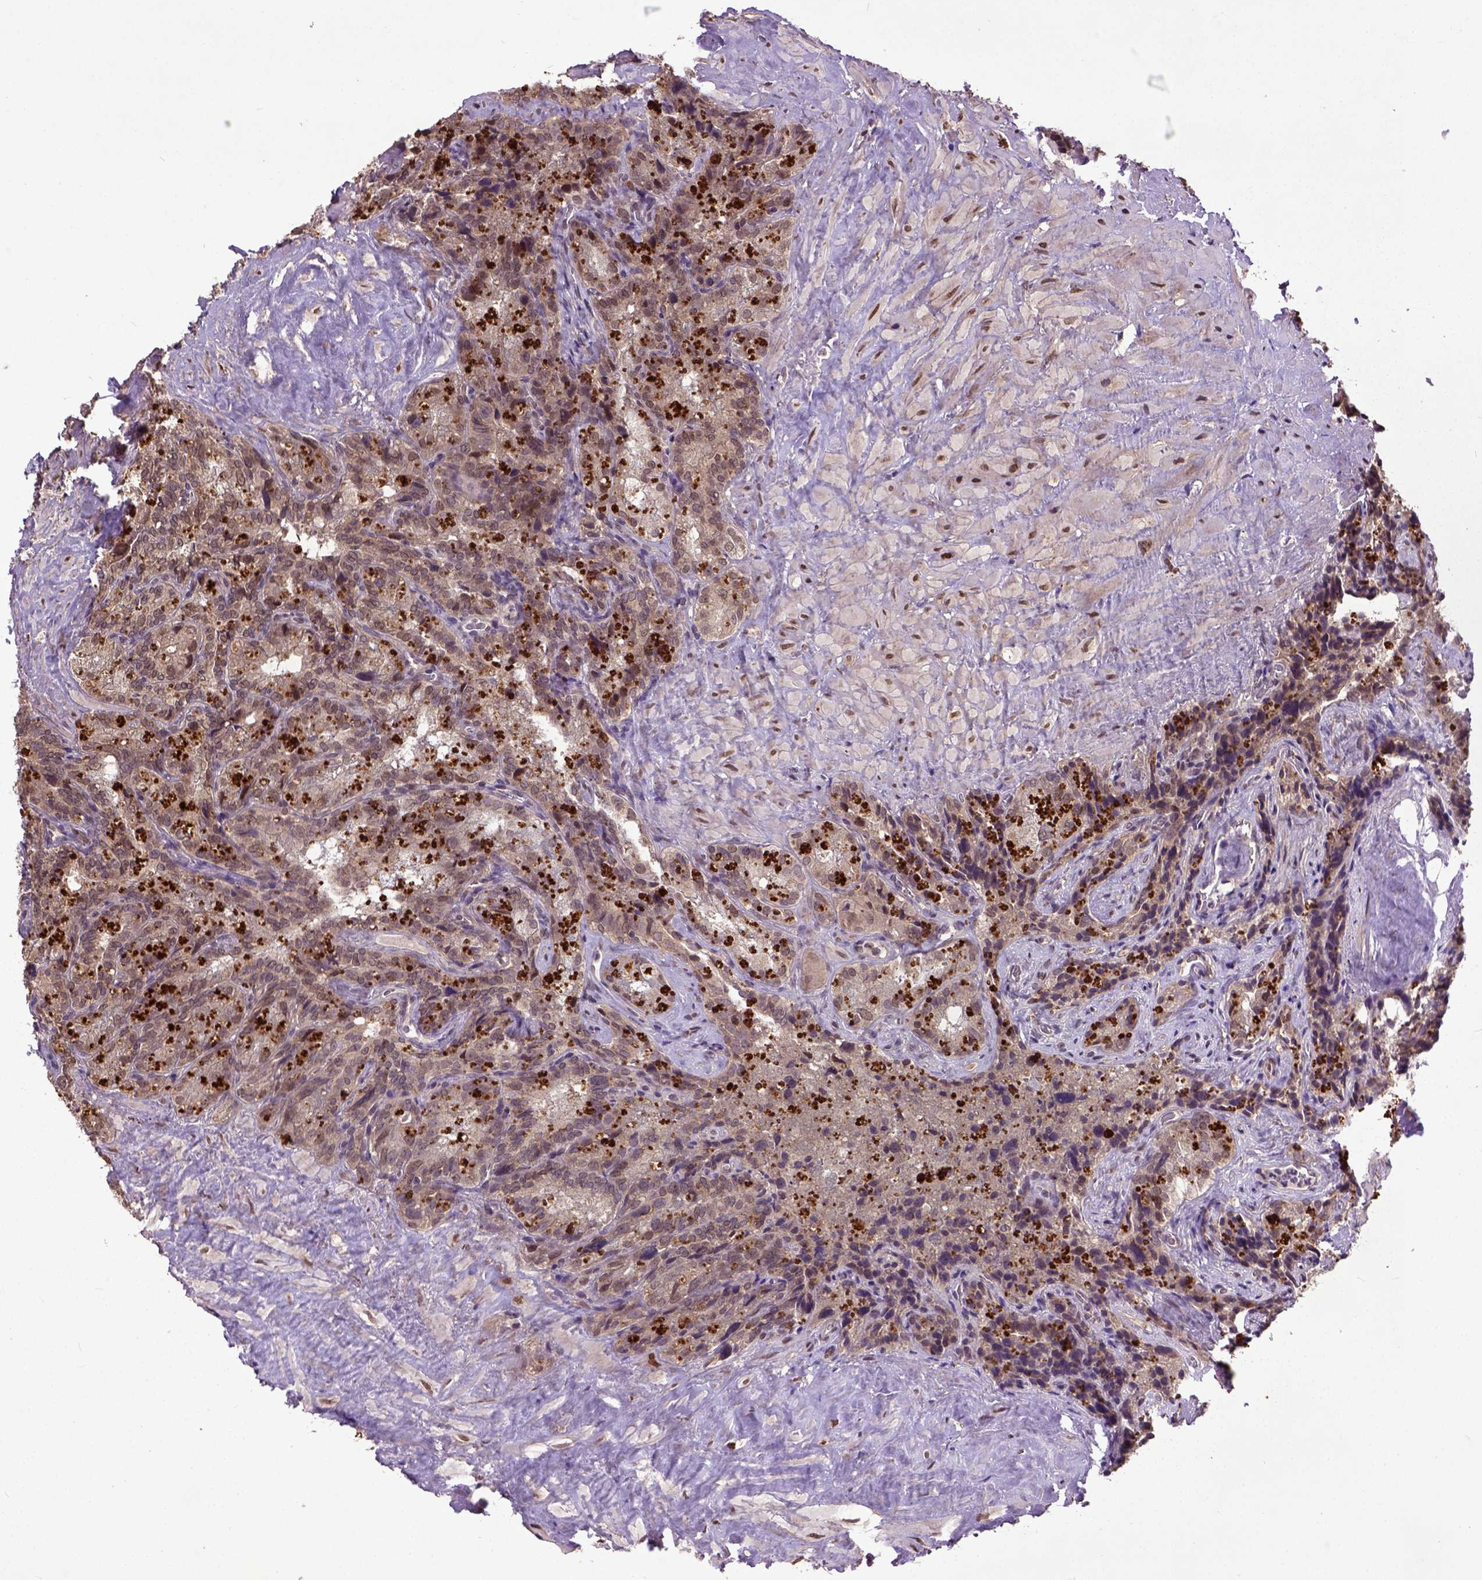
{"staining": {"intensity": "weak", "quantity": ">75%", "location": "cytoplasmic/membranous"}, "tissue": "seminal vesicle", "cell_type": "Glandular cells", "image_type": "normal", "snomed": [{"axis": "morphology", "description": "Normal tissue, NOS"}, {"axis": "topography", "description": "Prostate"}, {"axis": "topography", "description": "Seminal veicle"}], "caption": "Protein expression analysis of benign human seminal vesicle reveals weak cytoplasmic/membranous staining in about >75% of glandular cells. The staining is performed using DAB (3,3'-diaminobenzidine) brown chromogen to label protein expression. The nuclei are counter-stained blue using hematoxylin.", "gene": "UBA3", "patient": {"sex": "male", "age": 71}}